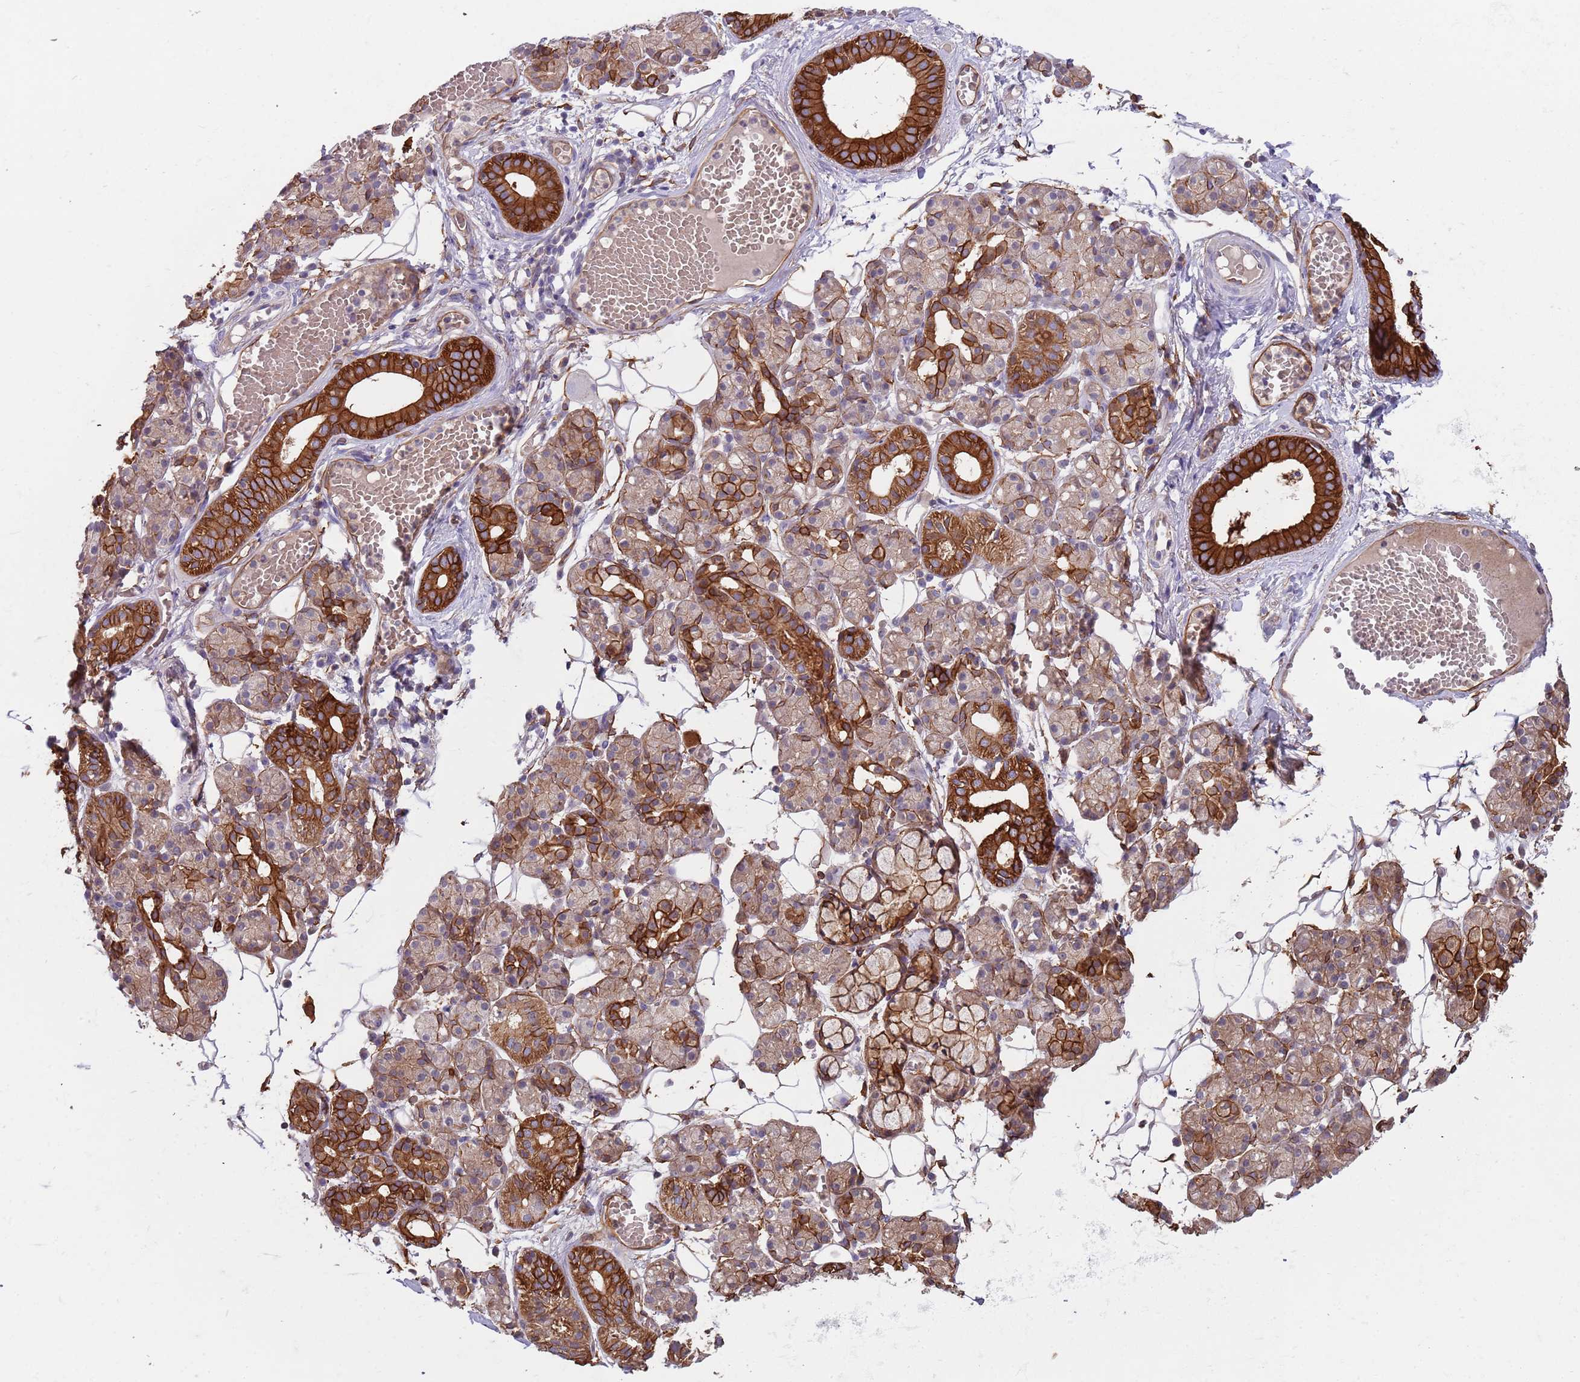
{"staining": {"intensity": "strong", "quantity": "25%-75%", "location": "cytoplasmic/membranous"}, "tissue": "salivary gland", "cell_type": "Glandular cells", "image_type": "normal", "snomed": [{"axis": "morphology", "description": "Normal tissue, NOS"}, {"axis": "topography", "description": "Salivary gland"}], "caption": "High-magnification brightfield microscopy of normal salivary gland stained with DAB (brown) and counterstained with hematoxylin (blue). glandular cells exhibit strong cytoplasmic/membranous expression is identified in about25%-75% of cells.", "gene": "GSDMD", "patient": {"sex": "male", "age": 63}}